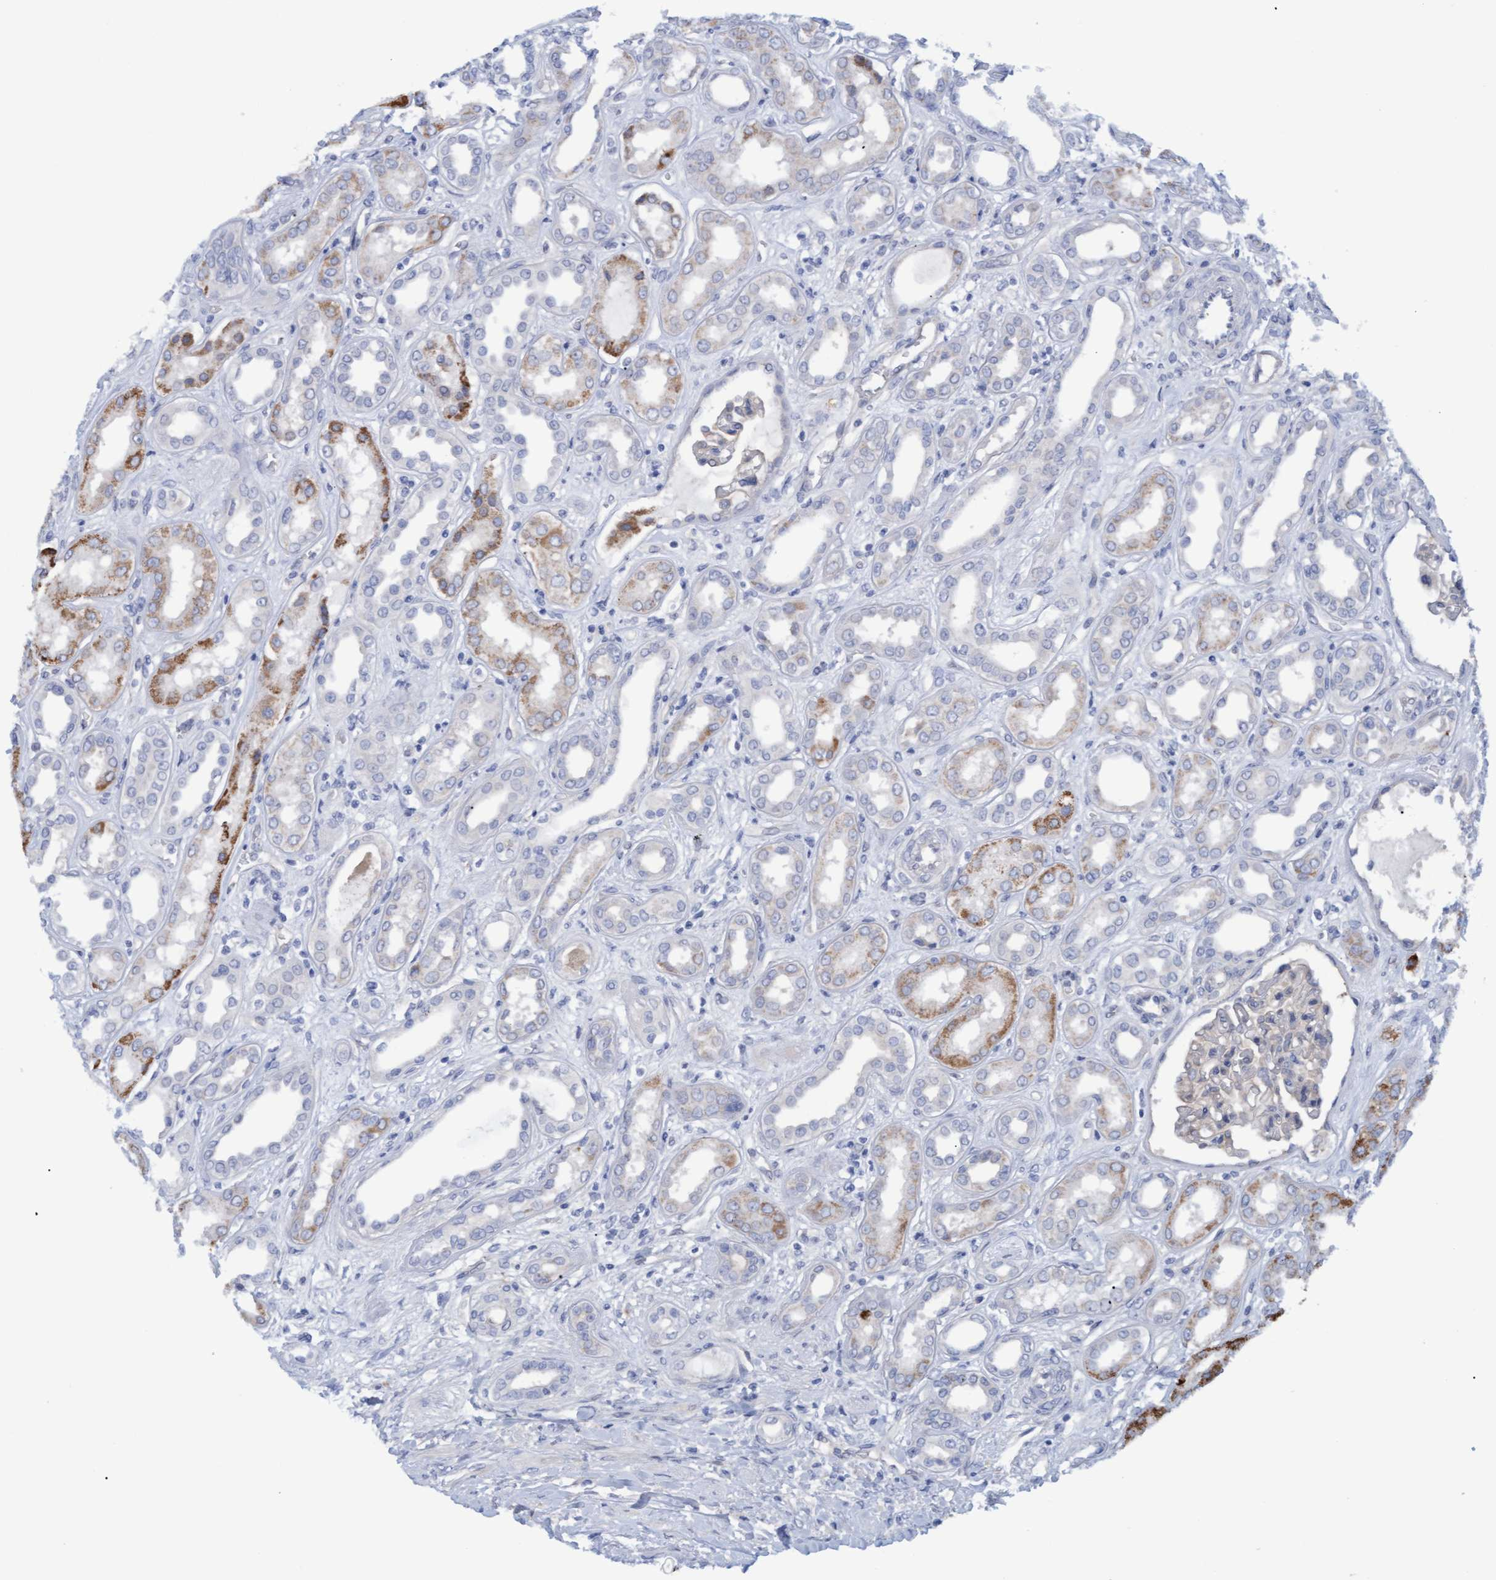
{"staining": {"intensity": "negative", "quantity": "none", "location": "none"}, "tissue": "kidney", "cell_type": "Cells in glomeruli", "image_type": "normal", "snomed": [{"axis": "morphology", "description": "Normal tissue, NOS"}, {"axis": "topography", "description": "Kidney"}], "caption": "Kidney stained for a protein using immunohistochemistry reveals no staining cells in glomeruli.", "gene": "STXBP1", "patient": {"sex": "male", "age": 59}}